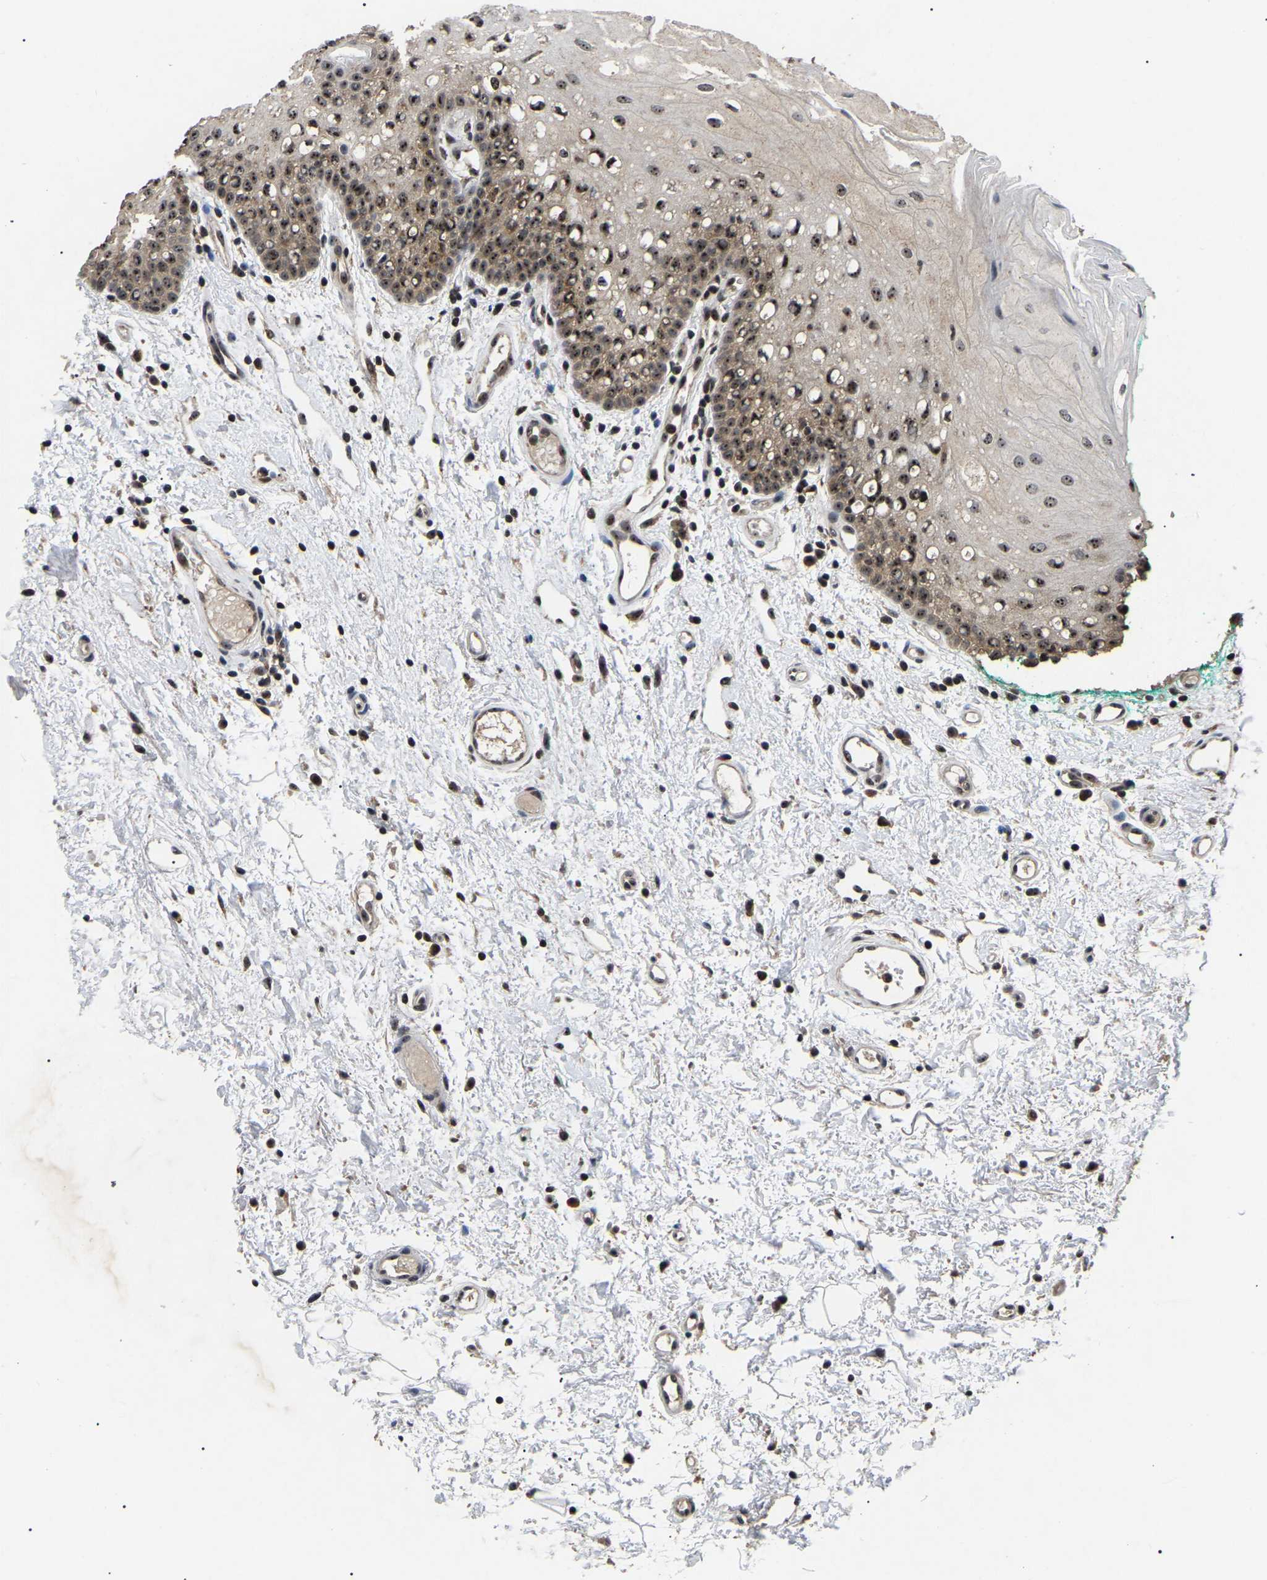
{"staining": {"intensity": "moderate", "quantity": ">75%", "location": "nuclear"}, "tissue": "oral mucosa", "cell_type": "Squamous epithelial cells", "image_type": "normal", "snomed": [{"axis": "morphology", "description": "Normal tissue, NOS"}, {"axis": "morphology", "description": "Squamous cell carcinoma, NOS"}, {"axis": "topography", "description": "Oral tissue"}, {"axis": "topography", "description": "Salivary gland"}, {"axis": "topography", "description": "Head-Neck"}], "caption": "Oral mucosa stained with immunohistochemistry reveals moderate nuclear positivity in about >75% of squamous epithelial cells.", "gene": "RBM28", "patient": {"sex": "female", "age": 62}}